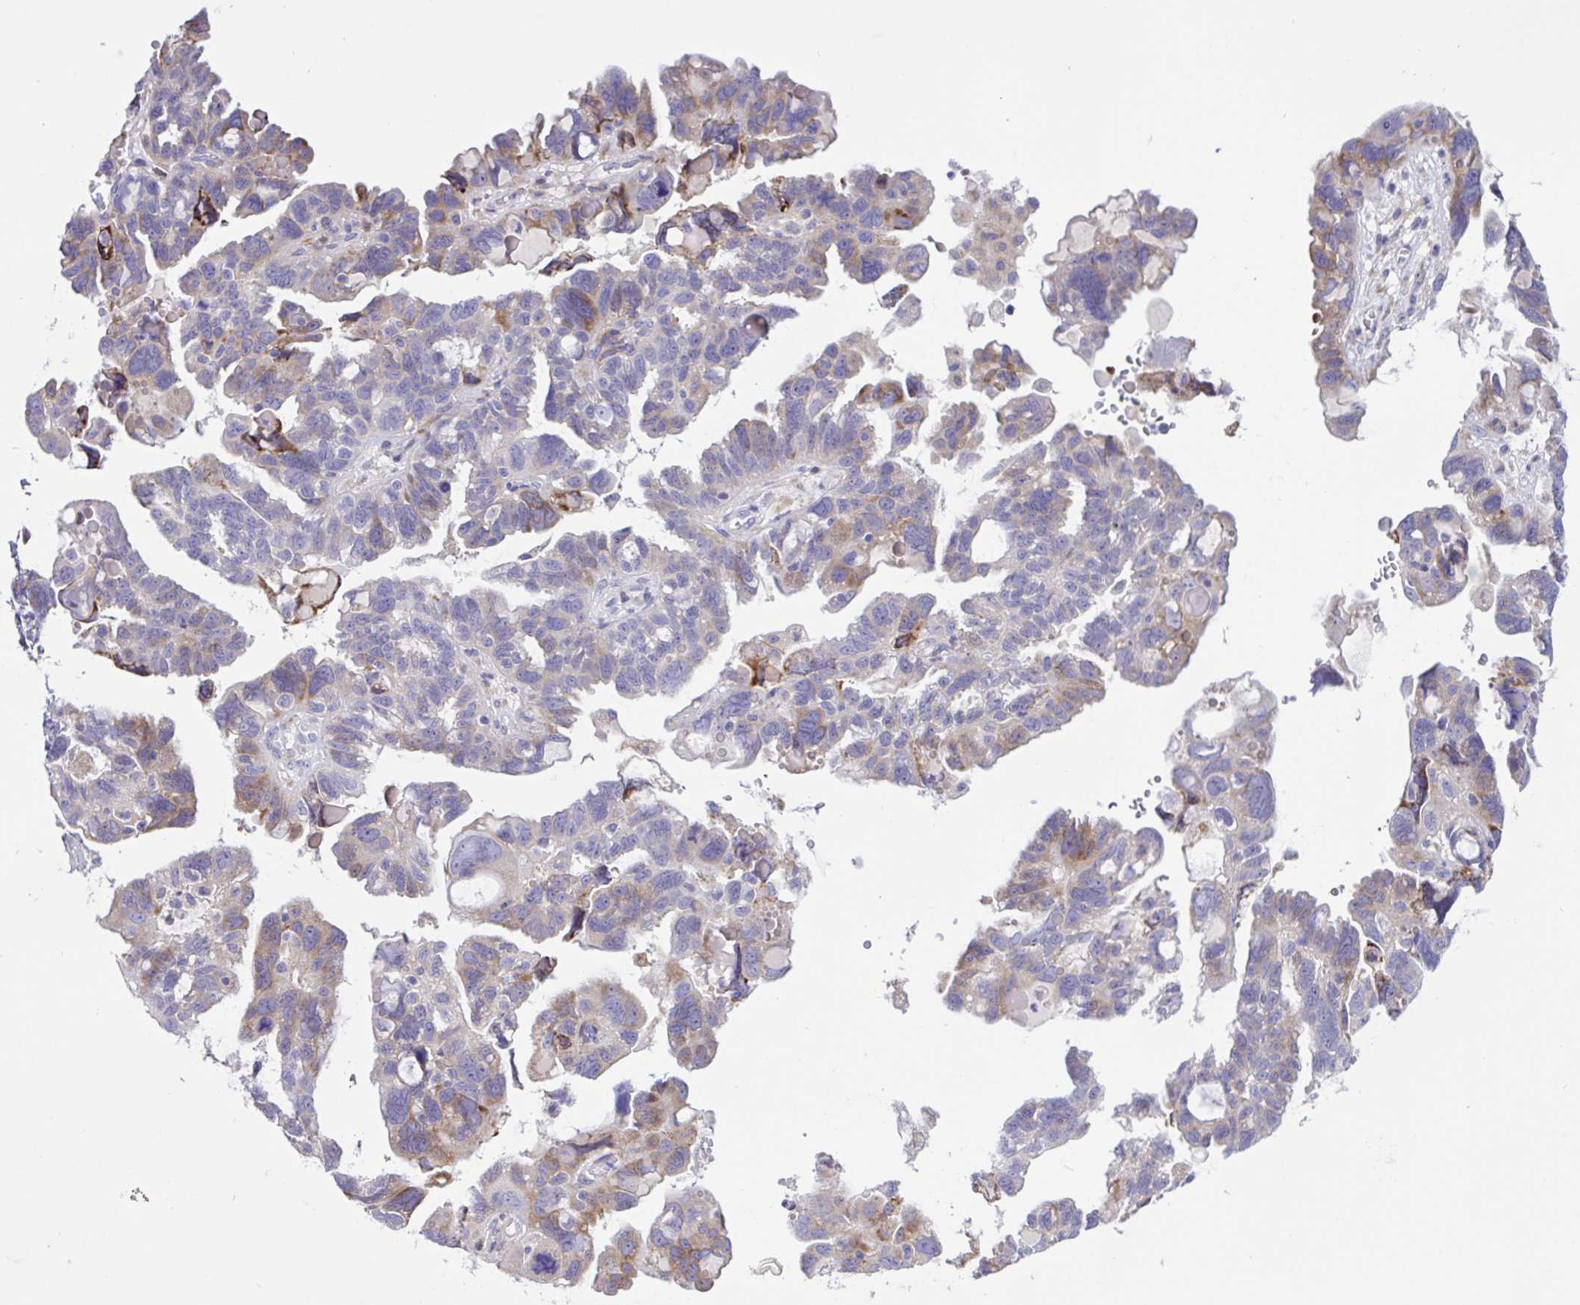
{"staining": {"intensity": "weak", "quantity": "<25%", "location": "cytoplasmic/membranous"}, "tissue": "ovarian cancer", "cell_type": "Tumor cells", "image_type": "cancer", "snomed": [{"axis": "morphology", "description": "Cystadenocarcinoma, serous, NOS"}, {"axis": "topography", "description": "Ovary"}], "caption": "Immunohistochemistry image of ovarian cancer (serous cystadenocarcinoma) stained for a protein (brown), which shows no staining in tumor cells. The staining was performed using DAB (3,3'-diaminobenzidine) to visualize the protein expression in brown, while the nuclei were stained in blue with hematoxylin (Magnification: 20x).", "gene": "DSC3", "patient": {"sex": "female", "age": 60}}